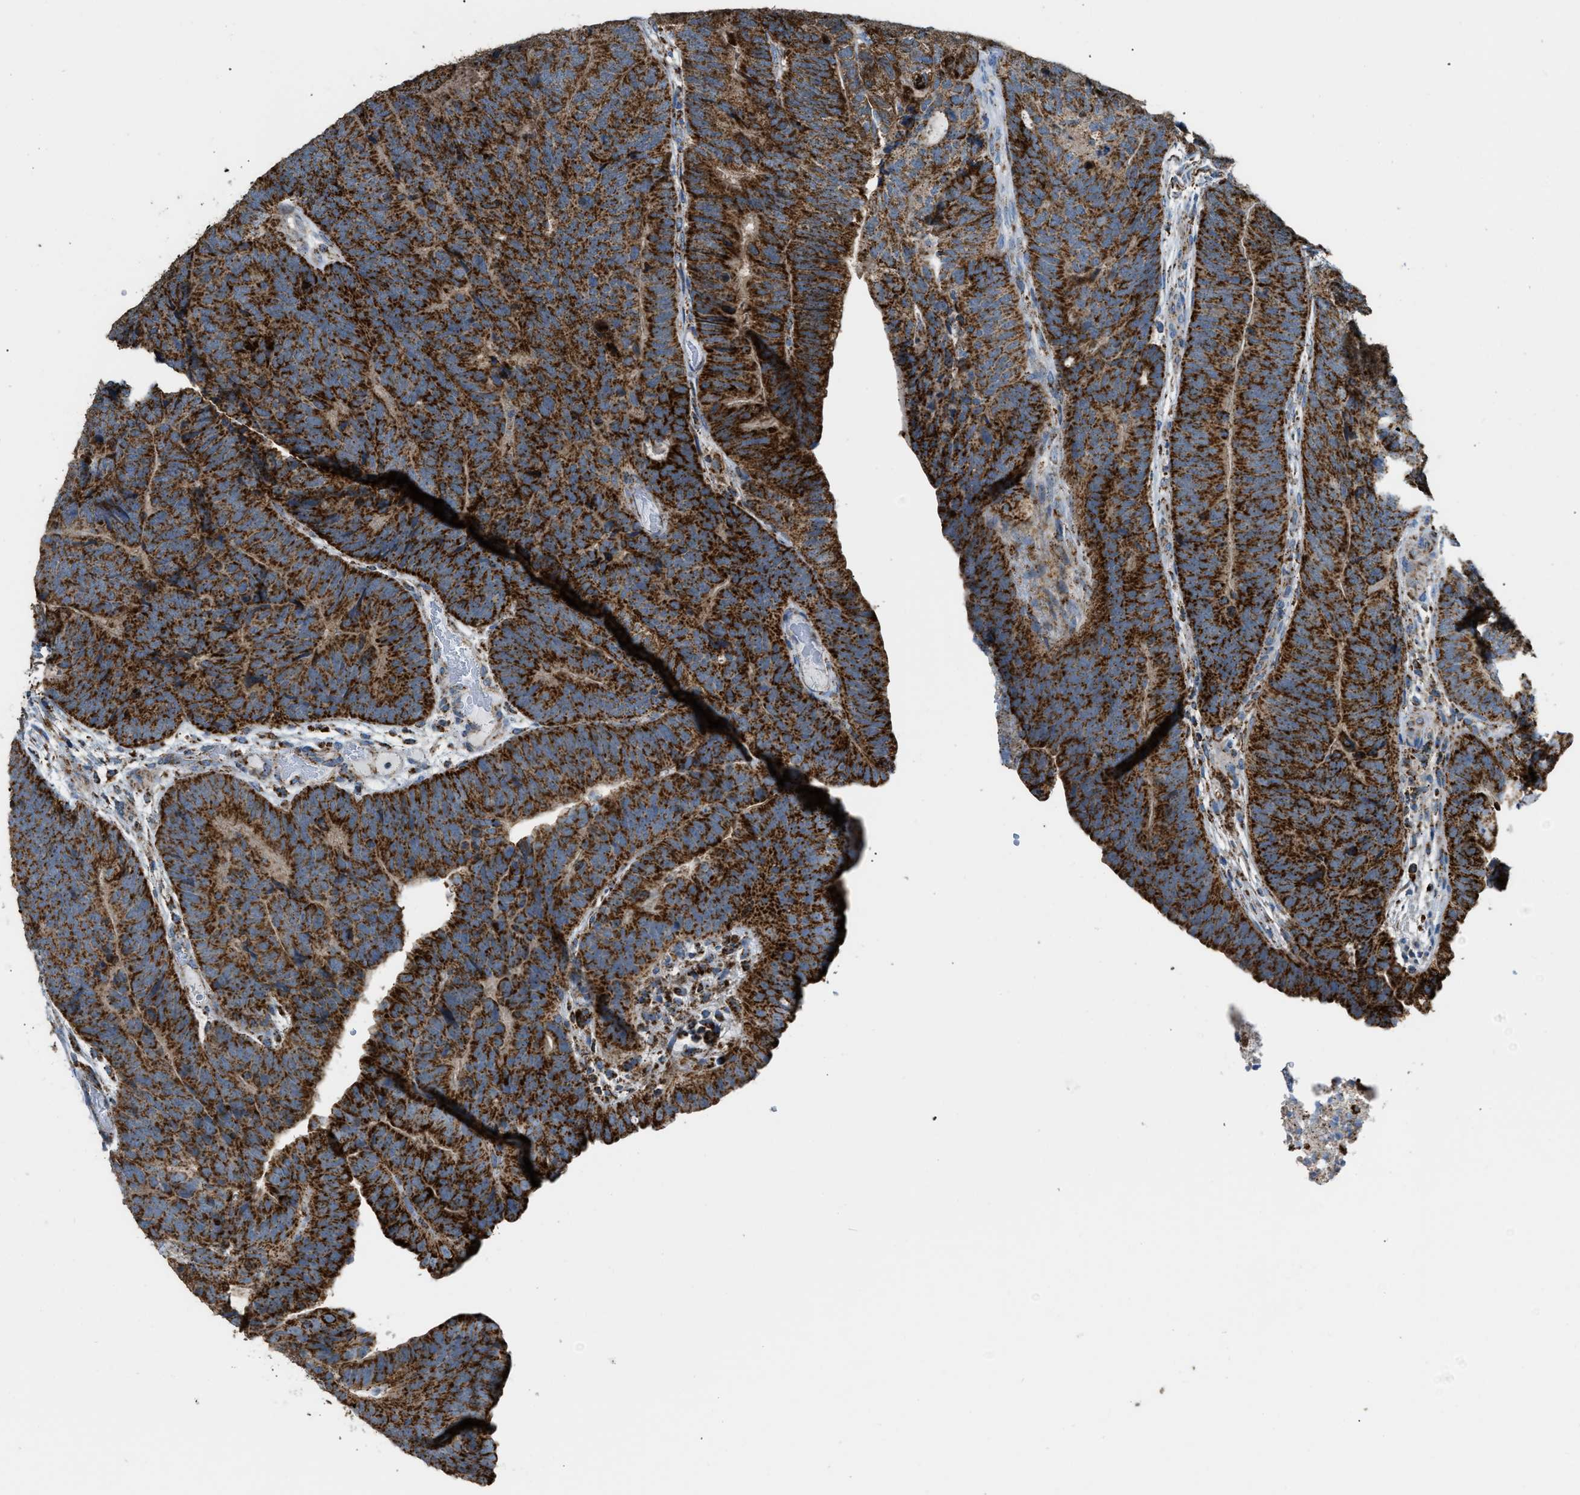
{"staining": {"intensity": "strong", "quantity": ">75%", "location": "cytoplasmic/membranous"}, "tissue": "colorectal cancer", "cell_type": "Tumor cells", "image_type": "cancer", "snomed": [{"axis": "morphology", "description": "Adenocarcinoma, NOS"}, {"axis": "topography", "description": "Colon"}], "caption": "A brown stain highlights strong cytoplasmic/membranous positivity of a protein in human colorectal cancer tumor cells.", "gene": "ETFB", "patient": {"sex": "female", "age": 67}}